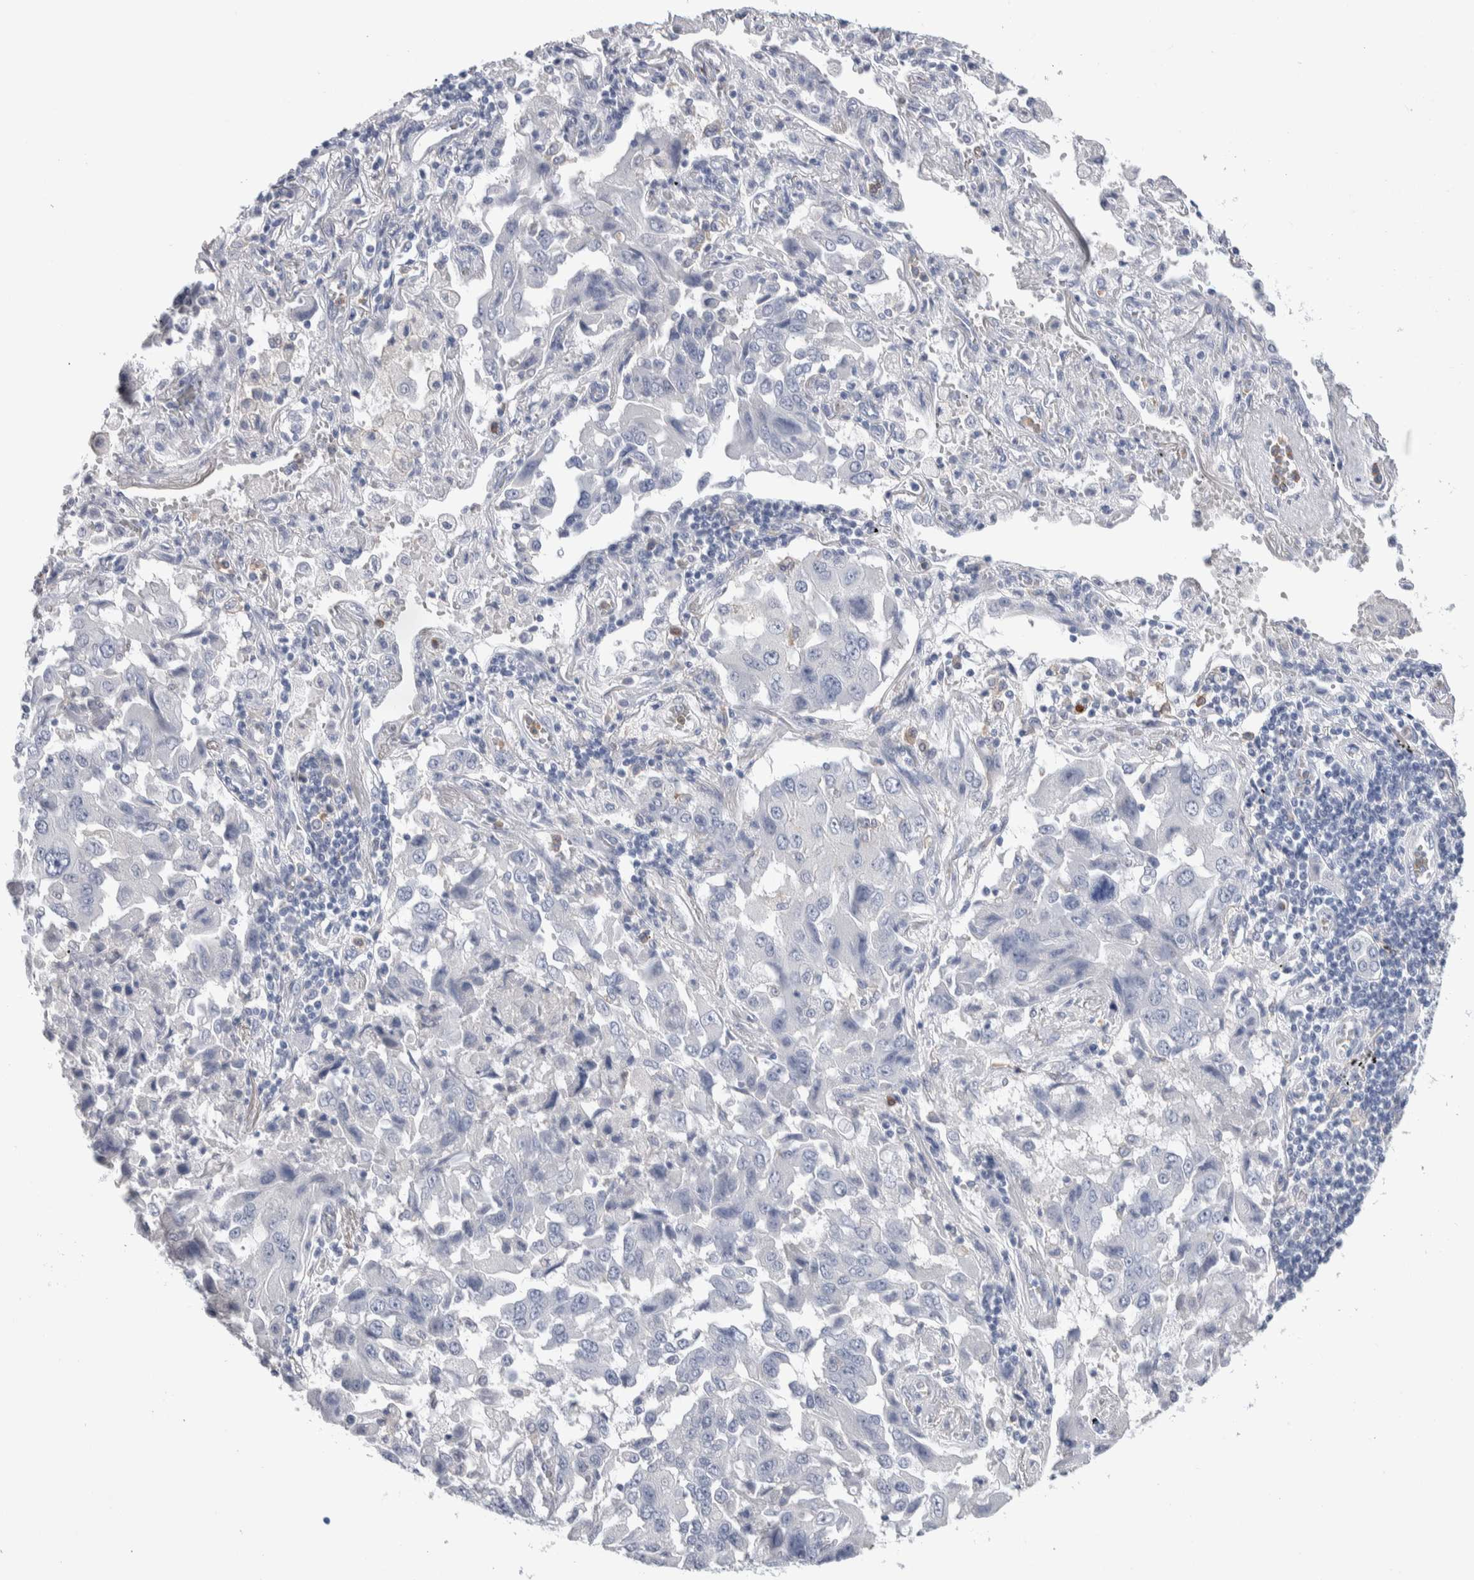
{"staining": {"intensity": "negative", "quantity": "none", "location": "none"}, "tissue": "lung cancer", "cell_type": "Tumor cells", "image_type": "cancer", "snomed": [{"axis": "morphology", "description": "Adenocarcinoma, NOS"}, {"axis": "topography", "description": "Lung"}], "caption": "IHC image of human lung adenocarcinoma stained for a protein (brown), which reveals no staining in tumor cells. (DAB immunohistochemistry with hematoxylin counter stain).", "gene": "LURAP1L", "patient": {"sex": "female", "age": 65}}